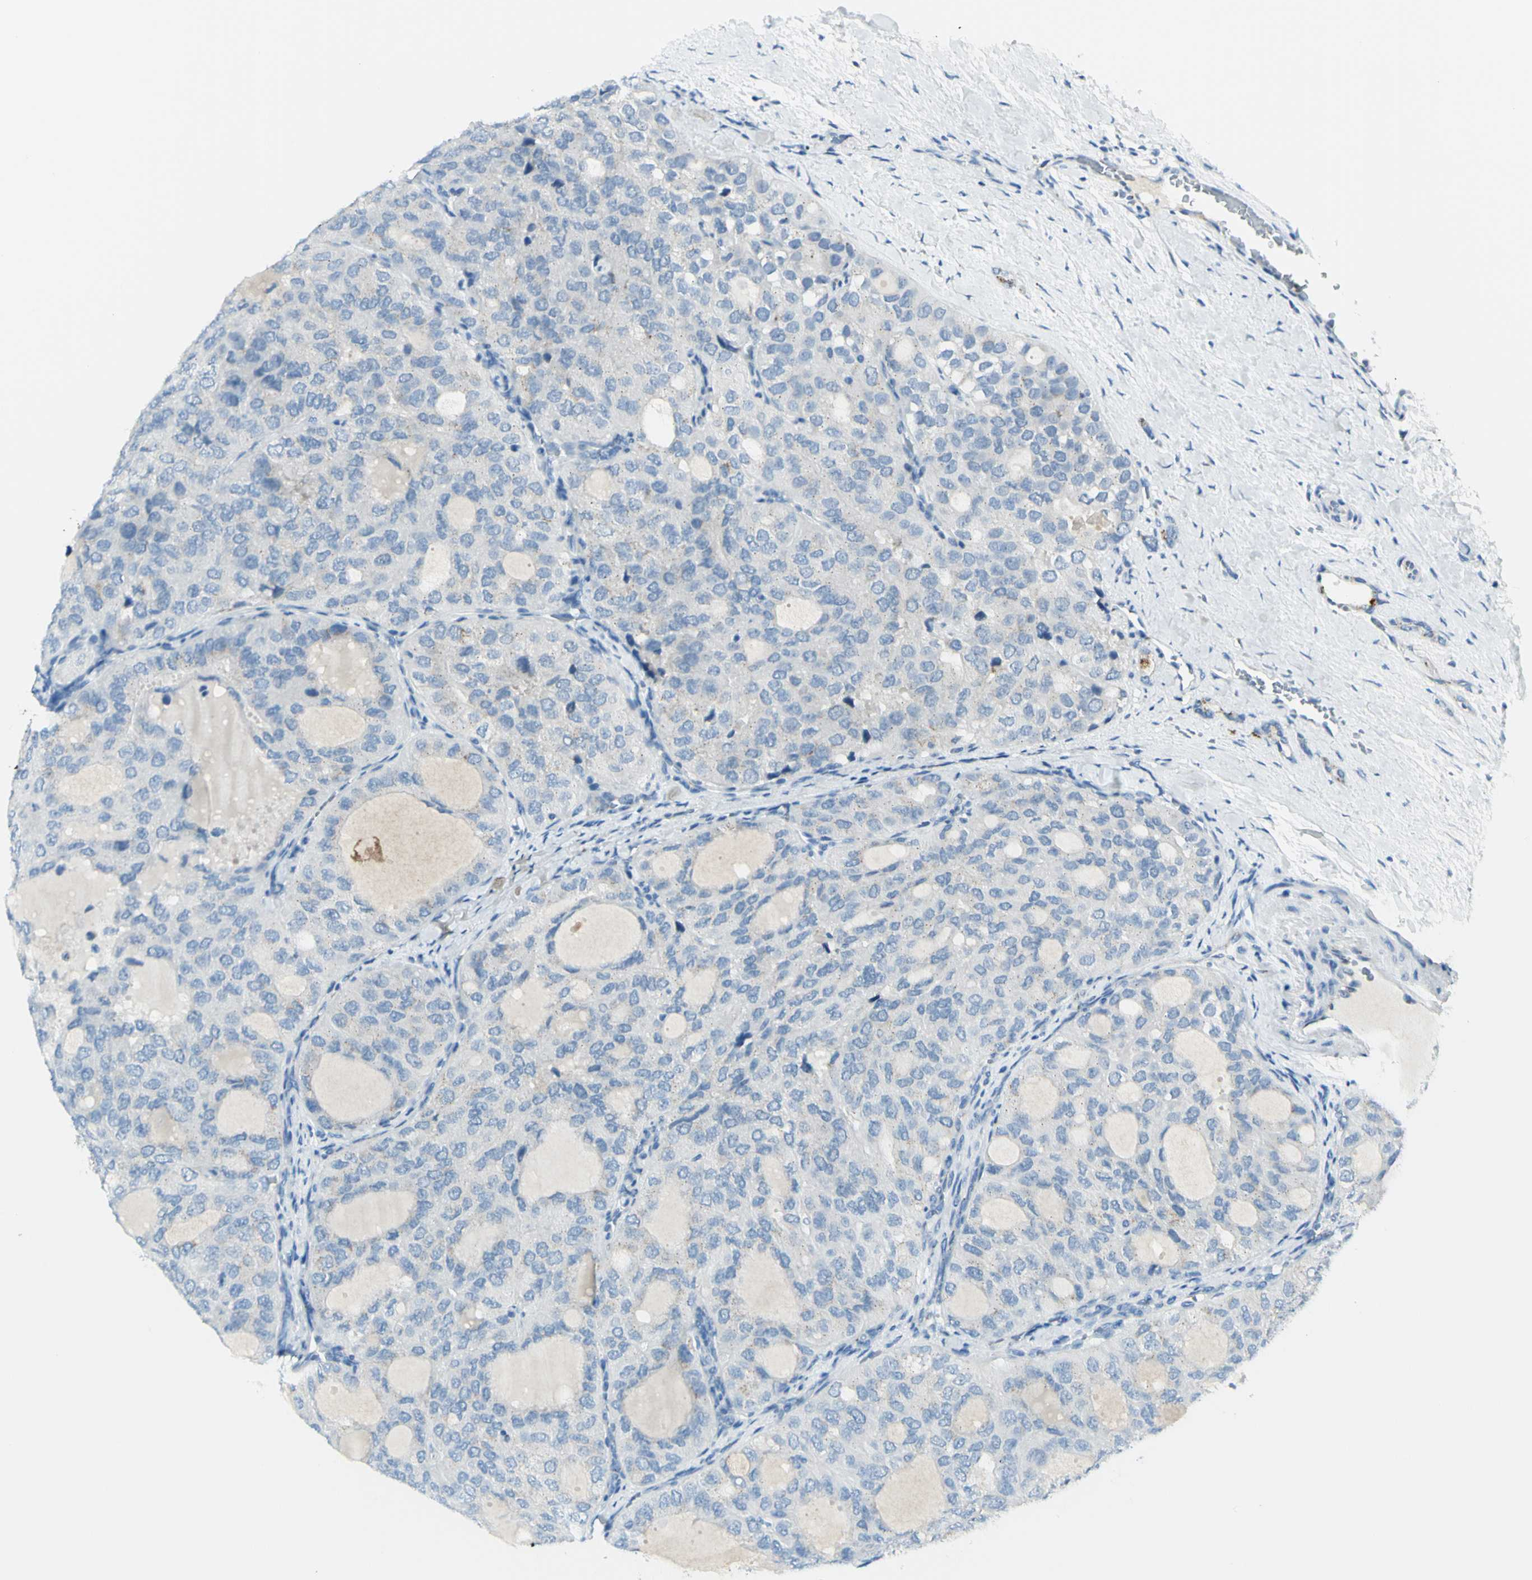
{"staining": {"intensity": "negative", "quantity": "none", "location": "none"}, "tissue": "thyroid cancer", "cell_type": "Tumor cells", "image_type": "cancer", "snomed": [{"axis": "morphology", "description": "Follicular adenoma carcinoma, NOS"}, {"axis": "topography", "description": "Thyroid gland"}], "caption": "Tumor cells are negative for brown protein staining in thyroid cancer (follicular adenoma carcinoma).", "gene": "B4GALT1", "patient": {"sex": "male", "age": 75}}